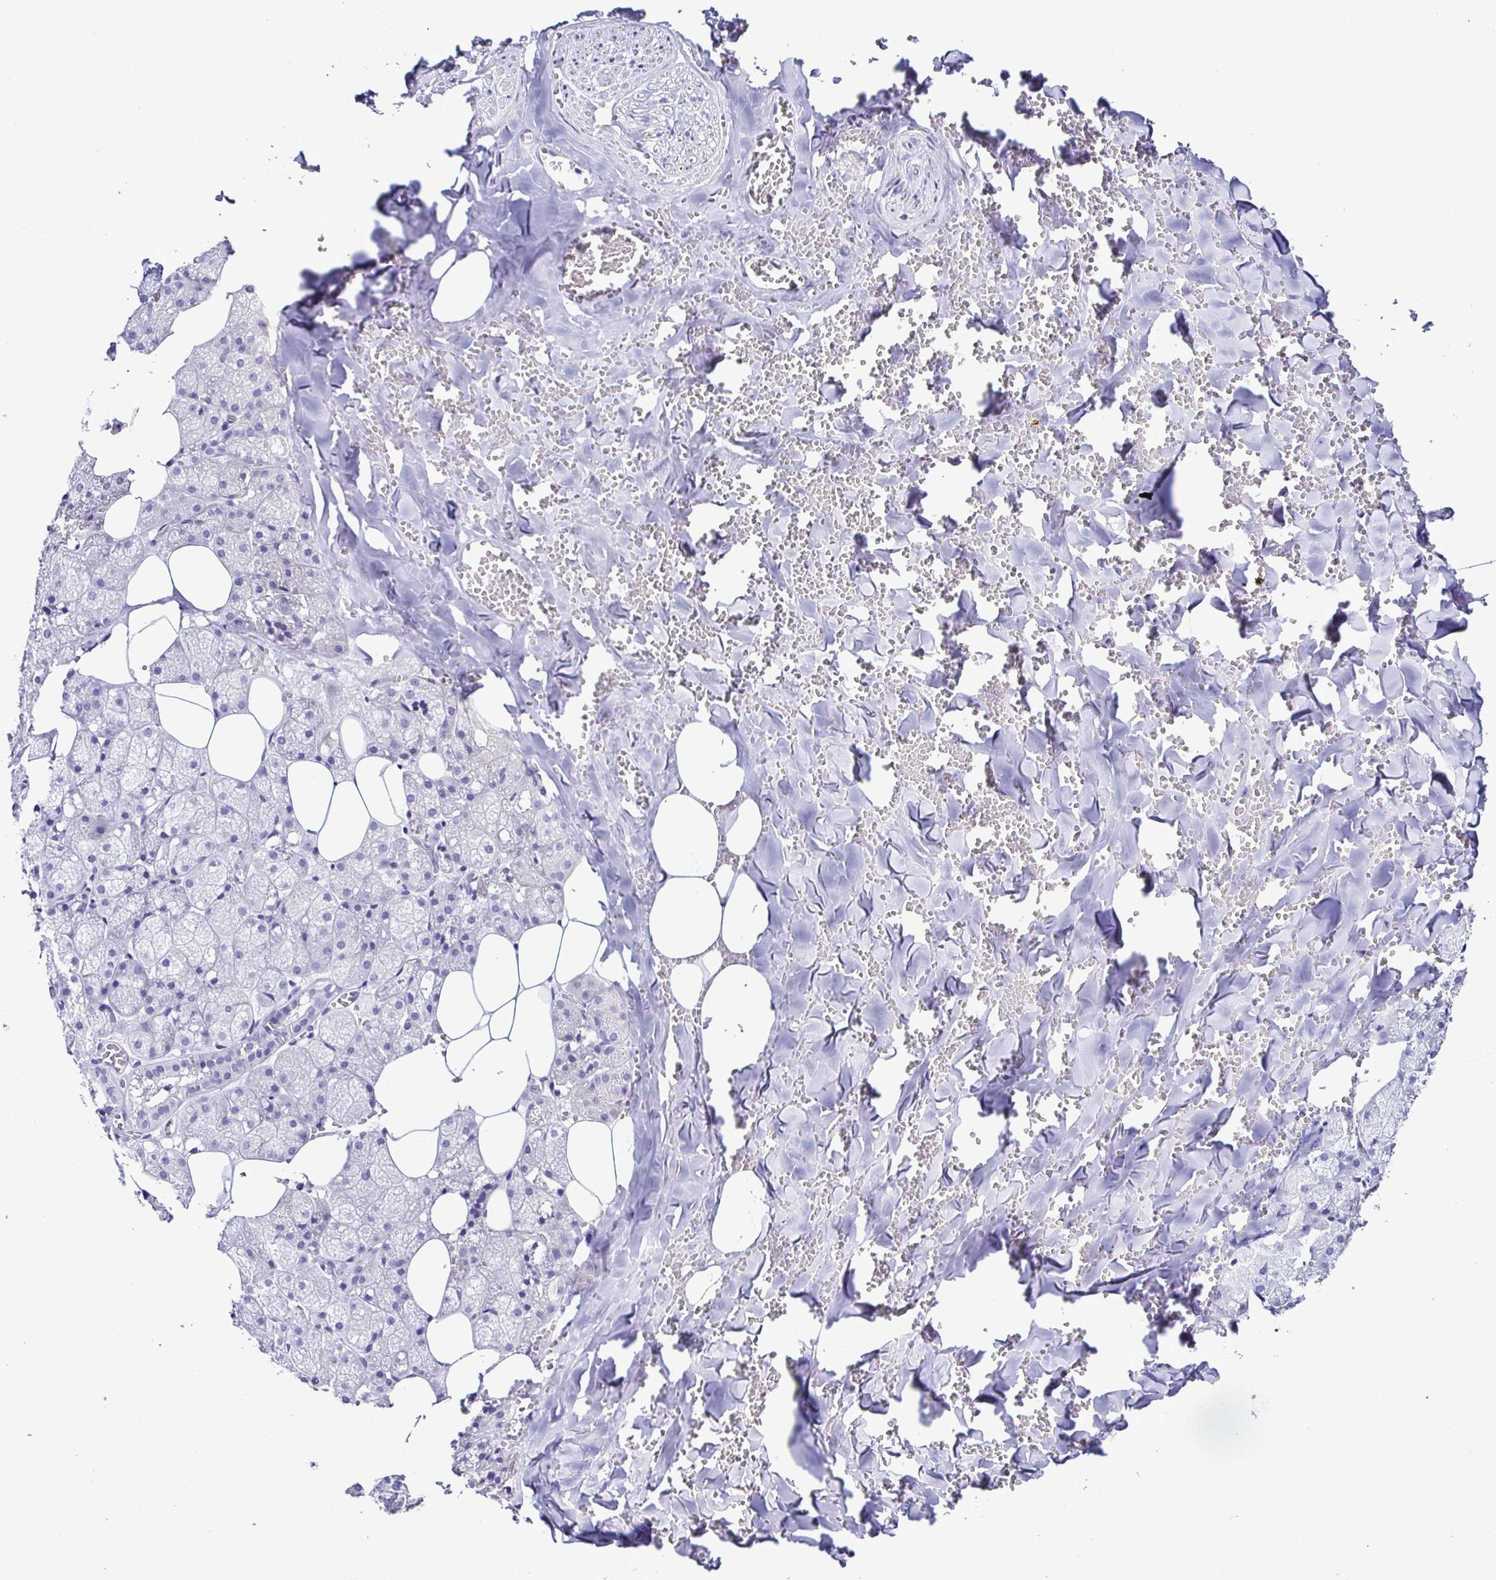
{"staining": {"intensity": "negative", "quantity": "none", "location": "none"}, "tissue": "salivary gland", "cell_type": "Glandular cells", "image_type": "normal", "snomed": [{"axis": "morphology", "description": "Normal tissue, NOS"}, {"axis": "topography", "description": "Salivary gland"}, {"axis": "topography", "description": "Peripheral nerve tissue"}], "caption": "Immunohistochemistry photomicrograph of normal human salivary gland stained for a protein (brown), which exhibits no positivity in glandular cells.", "gene": "SRL", "patient": {"sex": "male", "age": 38}}